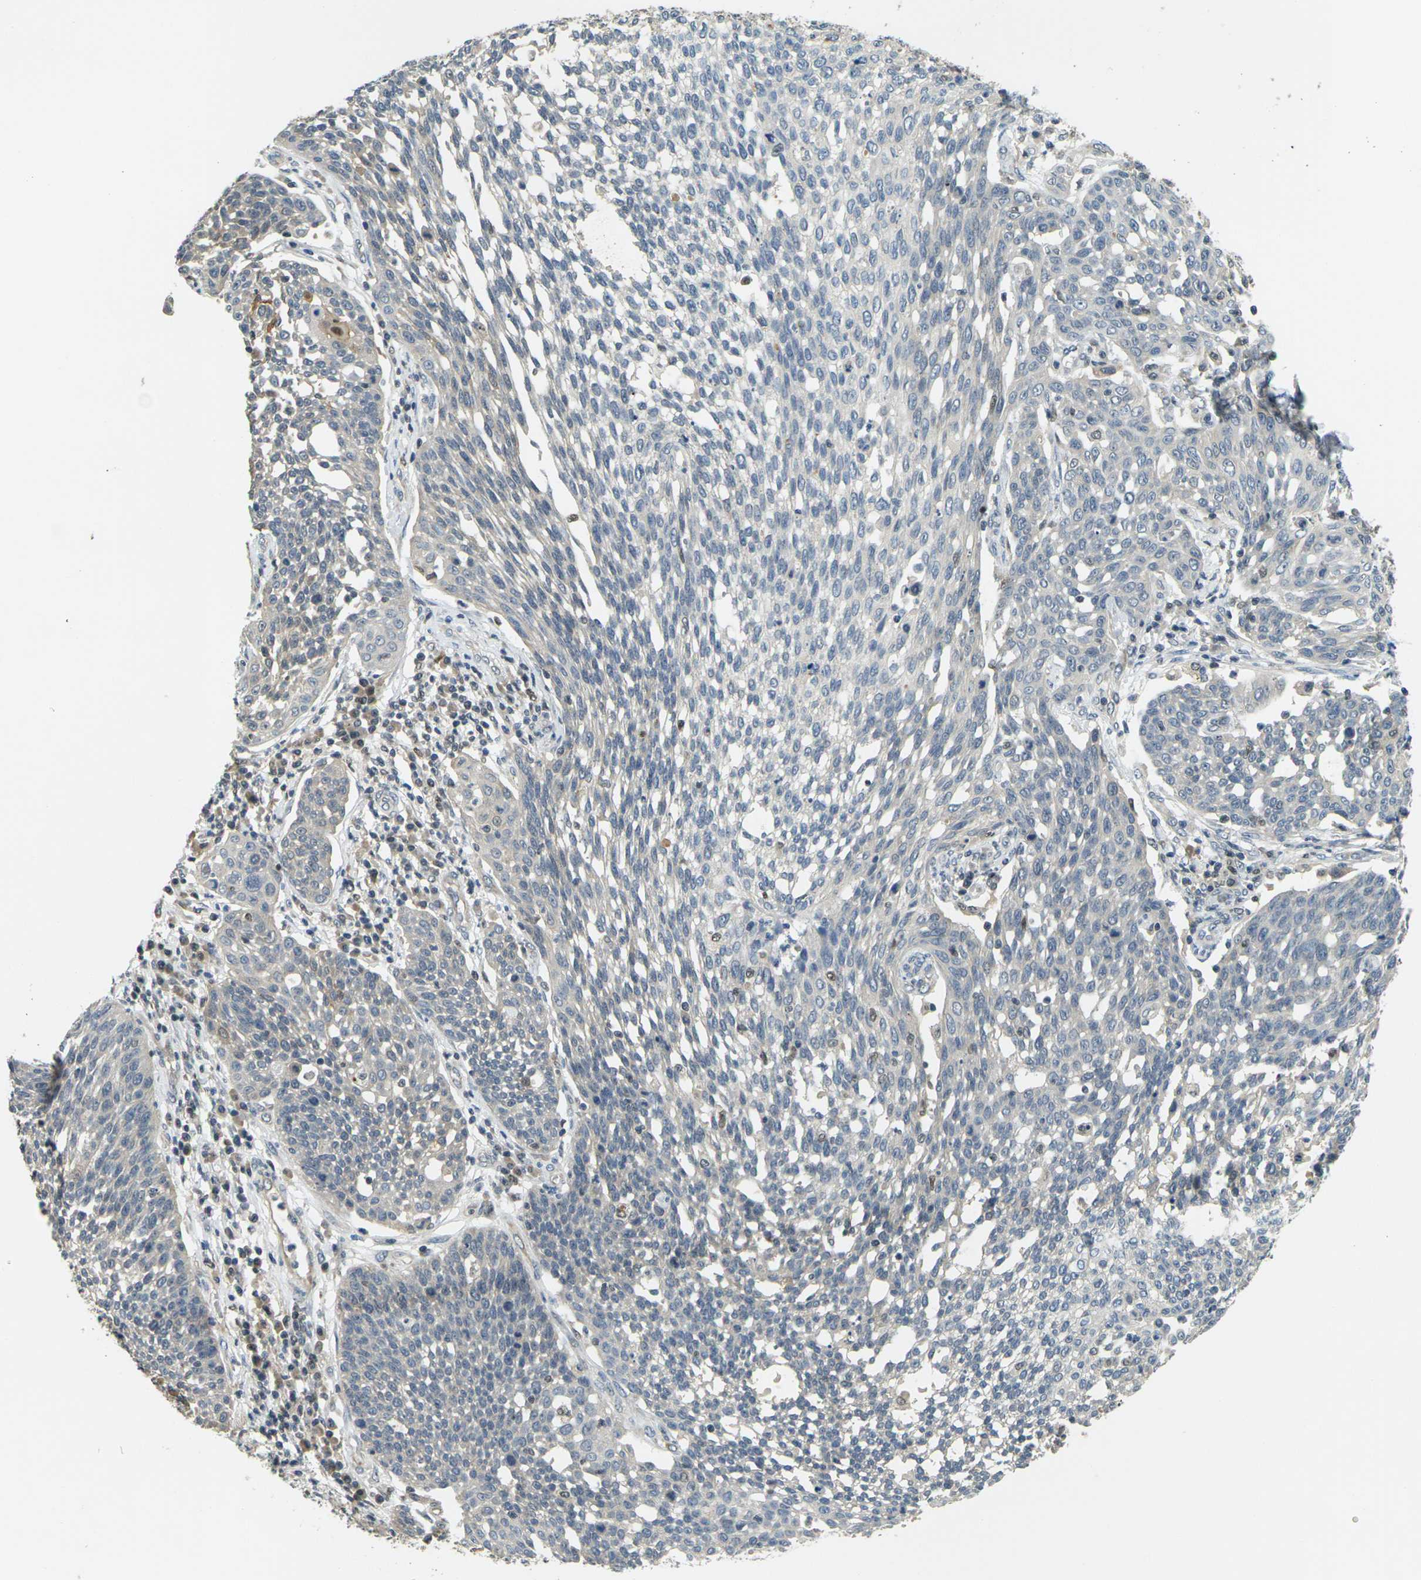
{"staining": {"intensity": "moderate", "quantity": "<25%", "location": "cytoplasmic/membranous,nuclear"}, "tissue": "cervical cancer", "cell_type": "Tumor cells", "image_type": "cancer", "snomed": [{"axis": "morphology", "description": "Squamous cell carcinoma, NOS"}, {"axis": "topography", "description": "Cervix"}], "caption": "A micrograph of human cervical cancer stained for a protein displays moderate cytoplasmic/membranous and nuclear brown staining in tumor cells. (brown staining indicates protein expression, while blue staining denotes nuclei).", "gene": "KLHL8", "patient": {"sex": "female", "age": 34}}